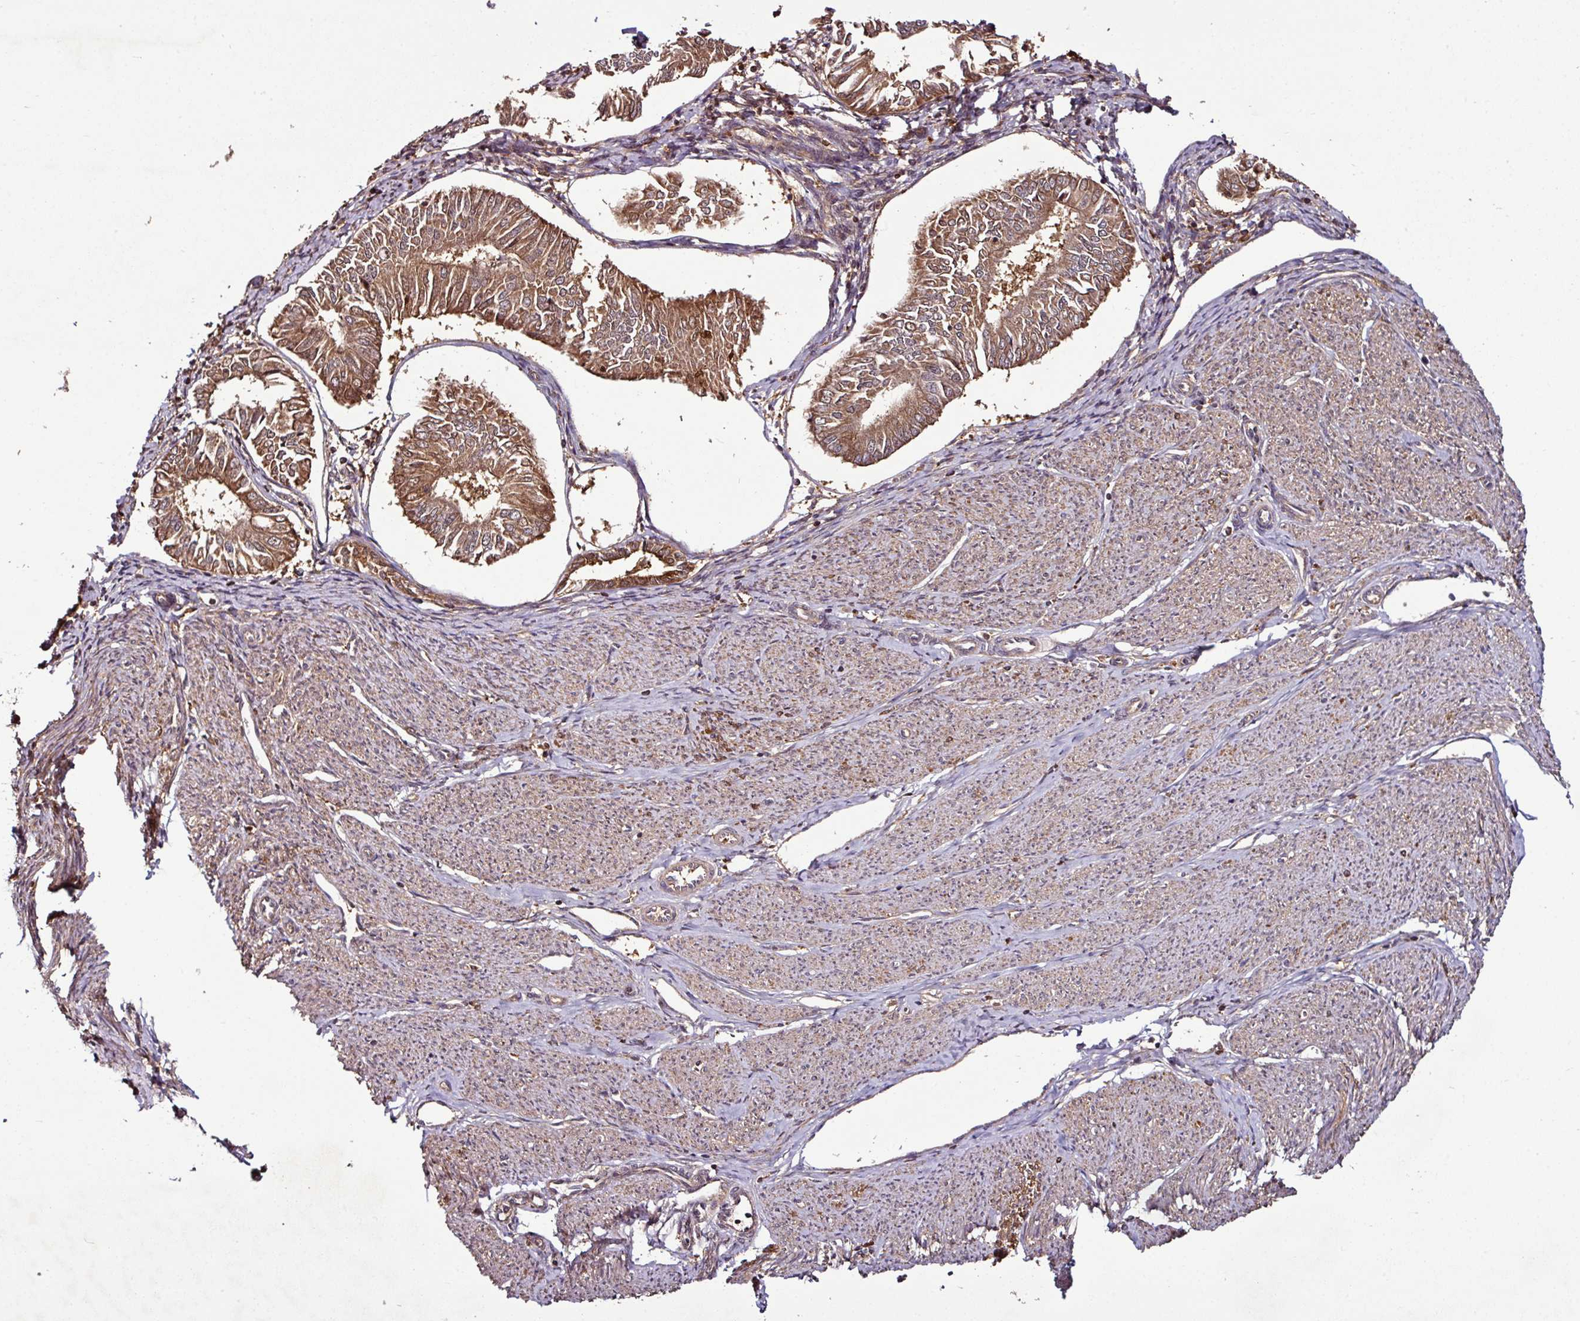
{"staining": {"intensity": "moderate", "quantity": ">75%", "location": "cytoplasmic/membranous"}, "tissue": "endometrial cancer", "cell_type": "Tumor cells", "image_type": "cancer", "snomed": [{"axis": "morphology", "description": "Adenocarcinoma, NOS"}, {"axis": "topography", "description": "Endometrium"}], "caption": "Tumor cells exhibit moderate cytoplasmic/membranous staining in approximately >75% of cells in endometrial adenocarcinoma. (Brightfield microscopy of DAB IHC at high magnification).", "gene": "GNPDA1", "patient": {"sex": "female", "age": 58}}